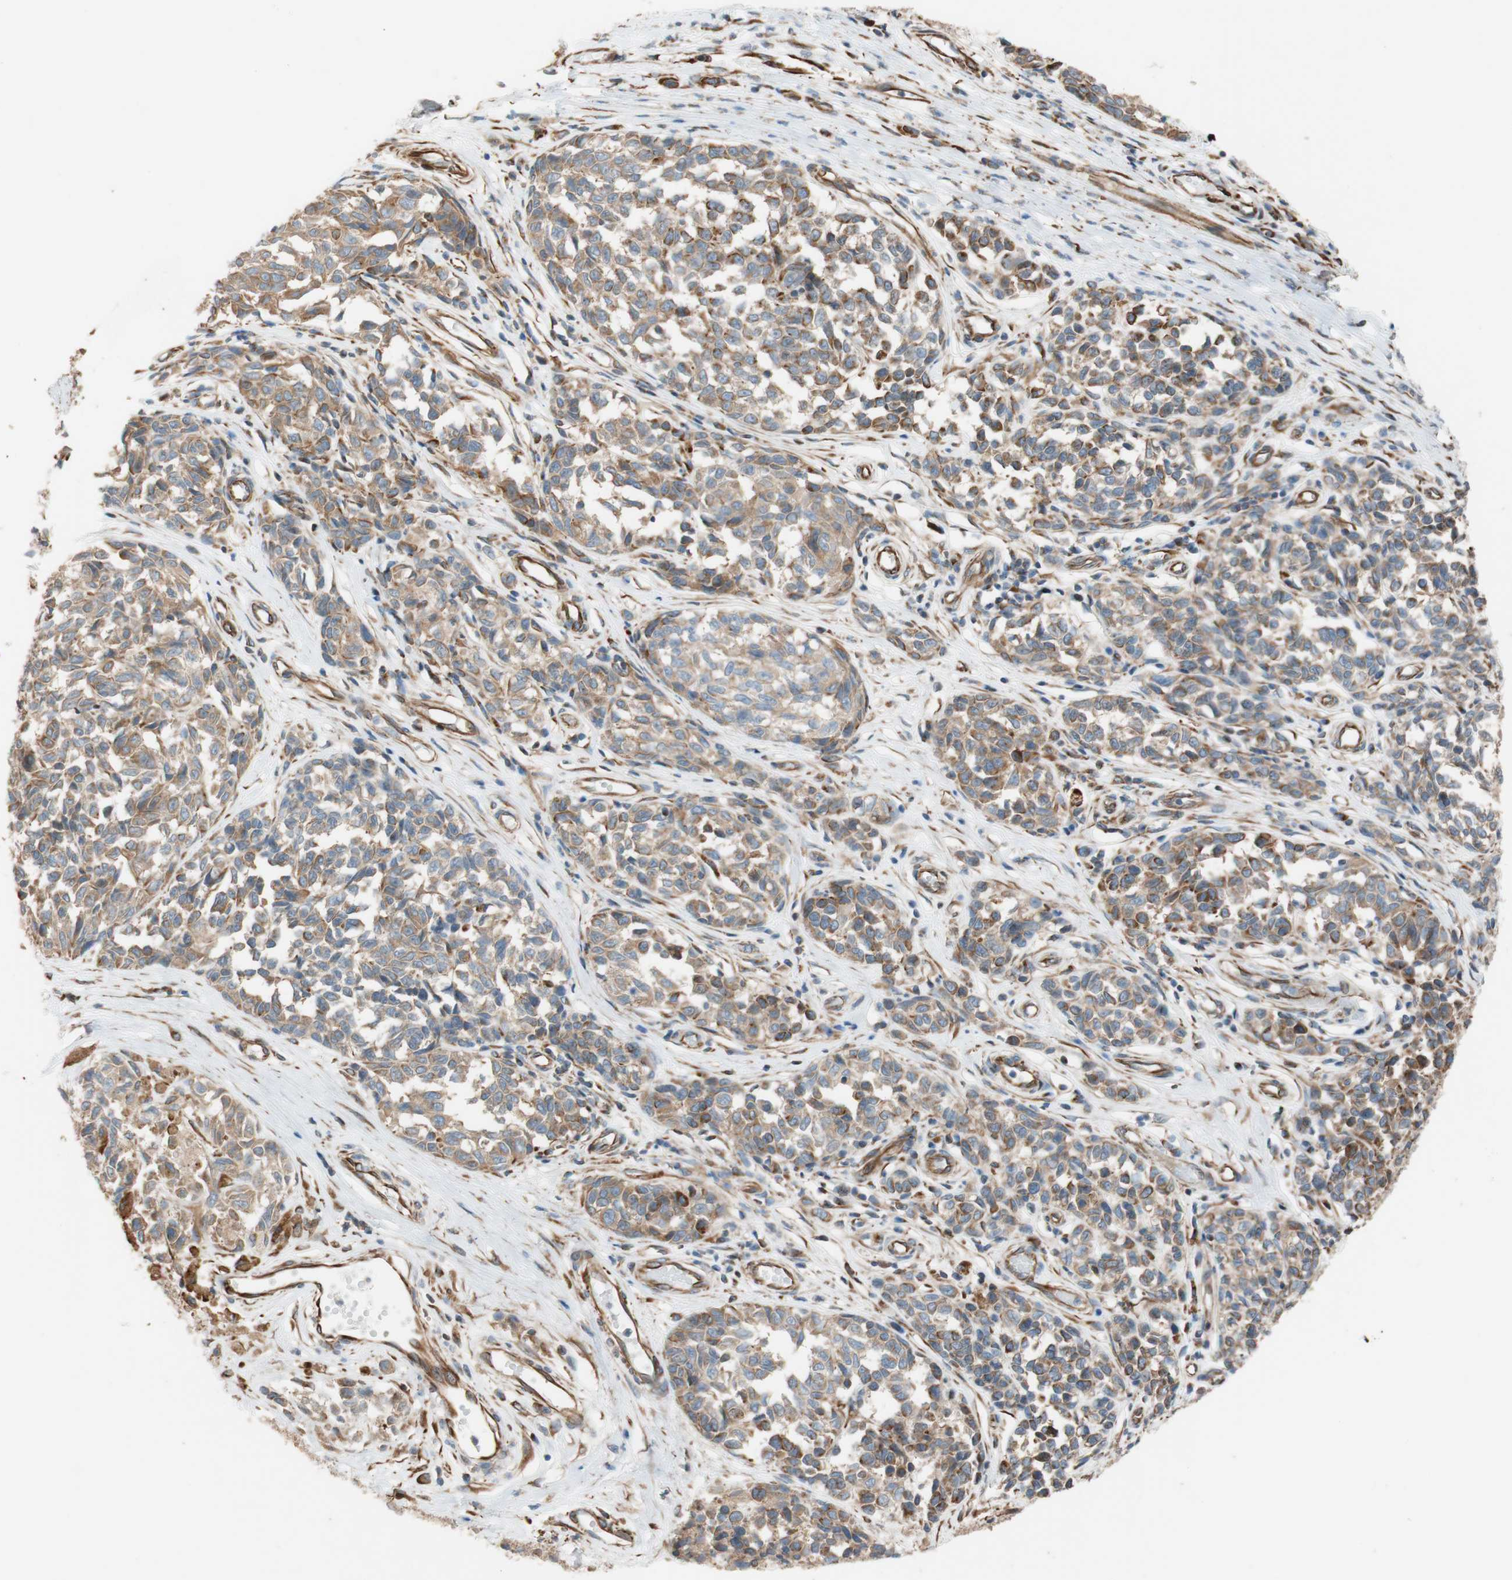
{"staining": {"intensity": "moderate", "quantity": ">75%", "location": "cytoplasmic/membranous"}, "tissue": "melanoma", "cell_type": "Tumor cells", "image_type": "cancer", "snomed": [{"axis": "morphology", "description": "Malignant melanoma, NOS"}, {"axis": "topography", "description": "Skin"}], "caption": "About >75% of tumor cells in human melanoma exhibit moderate cytoplasmic/membranous protein expression as visualized by brown immunohistochemical staining.", "gene": "C1orf43", "patient": {"sex": "female", "age": 64}}